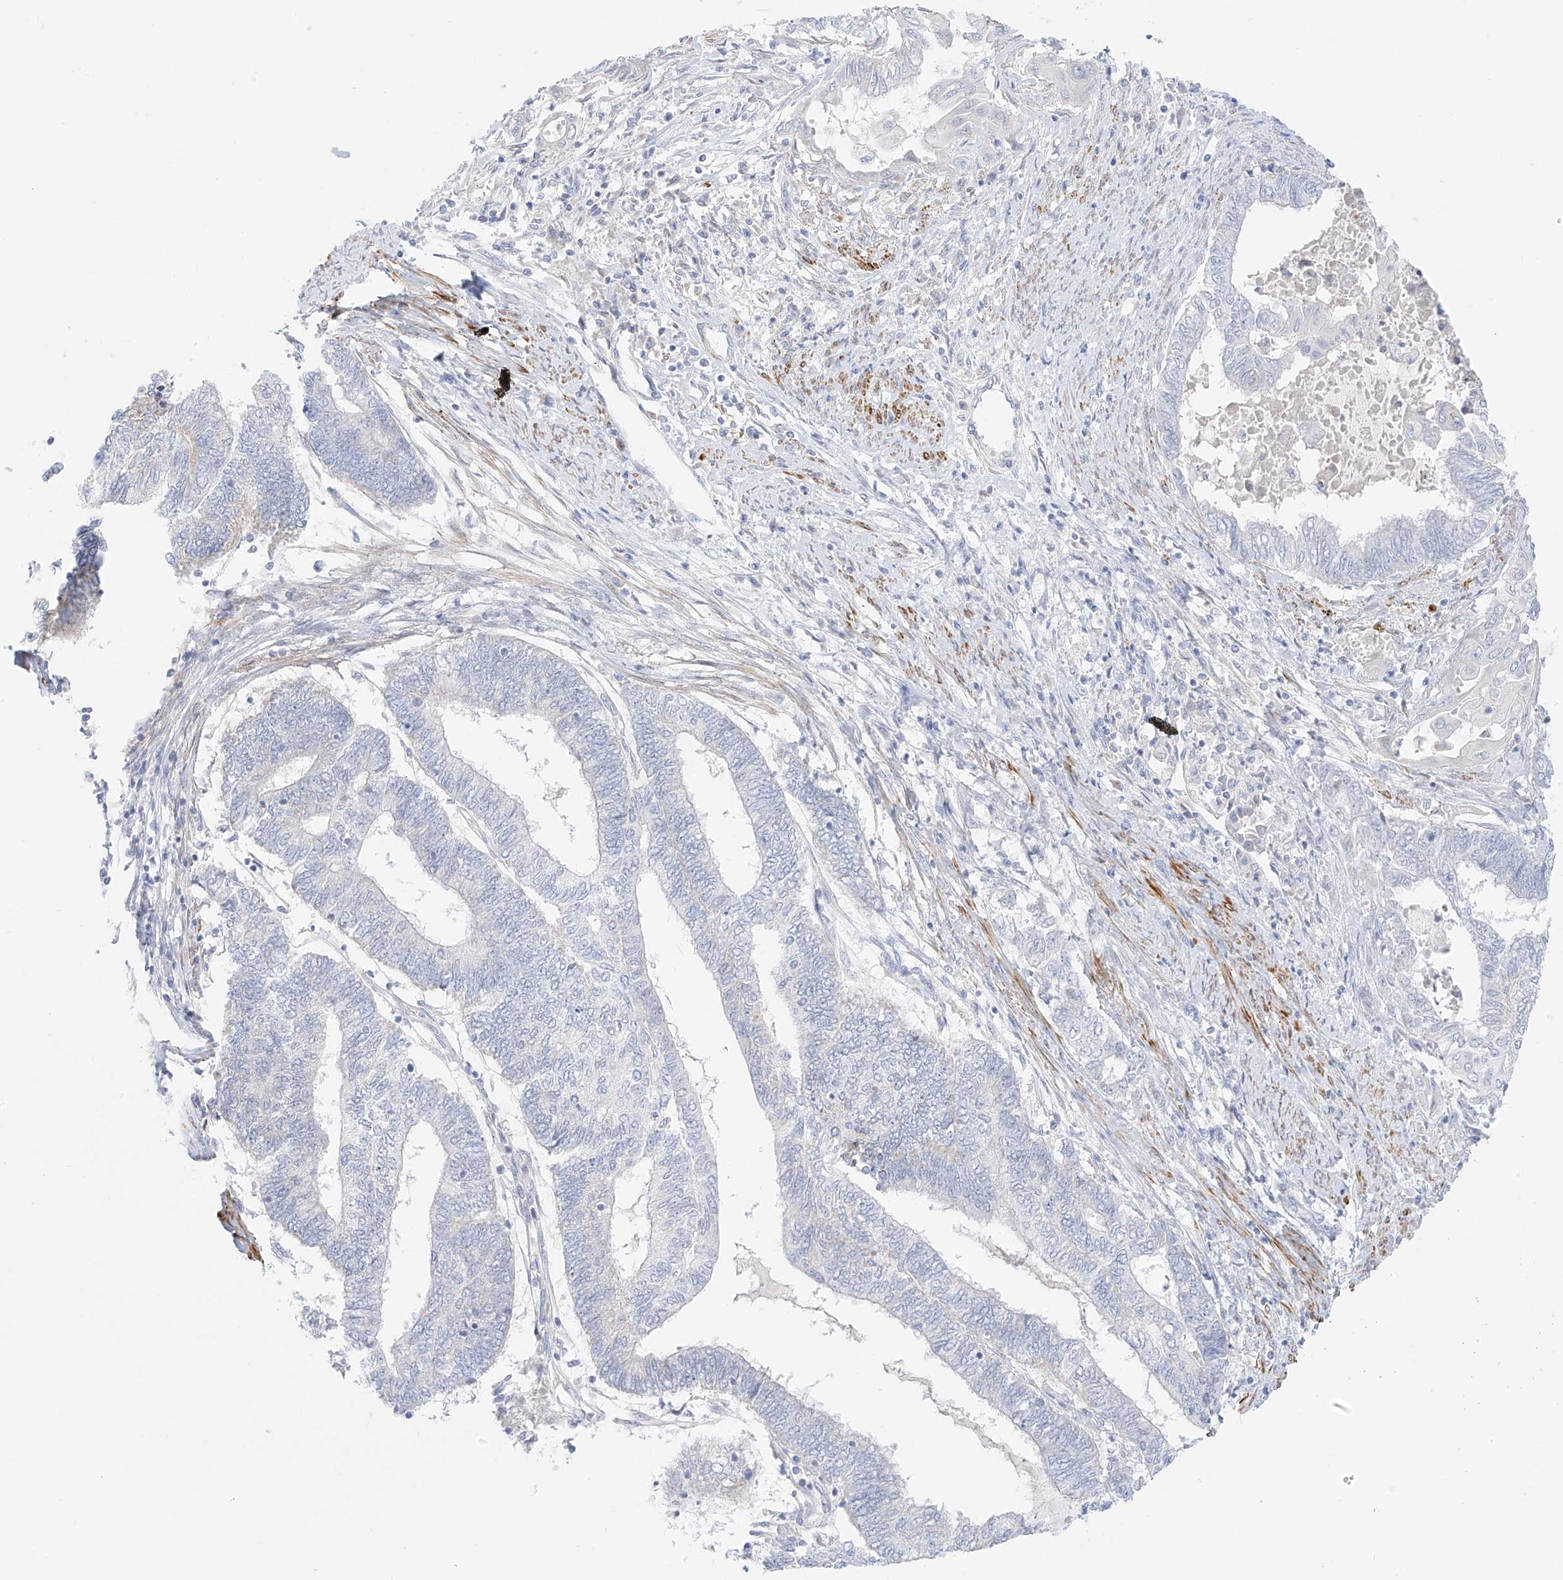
{"staining": {"intensity": "negative", "quantity": "none", "location": "none"}, "tissue": "endometrial cancer", "cell_type": "Tumor cells", "image_type": "cancer", "snomed": [{"axis": "morphology", "description": "Adenocarcinoma, NOS"}, {"axis": "topography", "description": "Uterus"}, {"axis": "topography", "description": "Endometrium"}], "caption": "Protein analysis of endometrial cancer displays no significant positivity in tumor cells.", "gene": "ST3GAL5", "patient": {"sex": "female", "age": 70}}